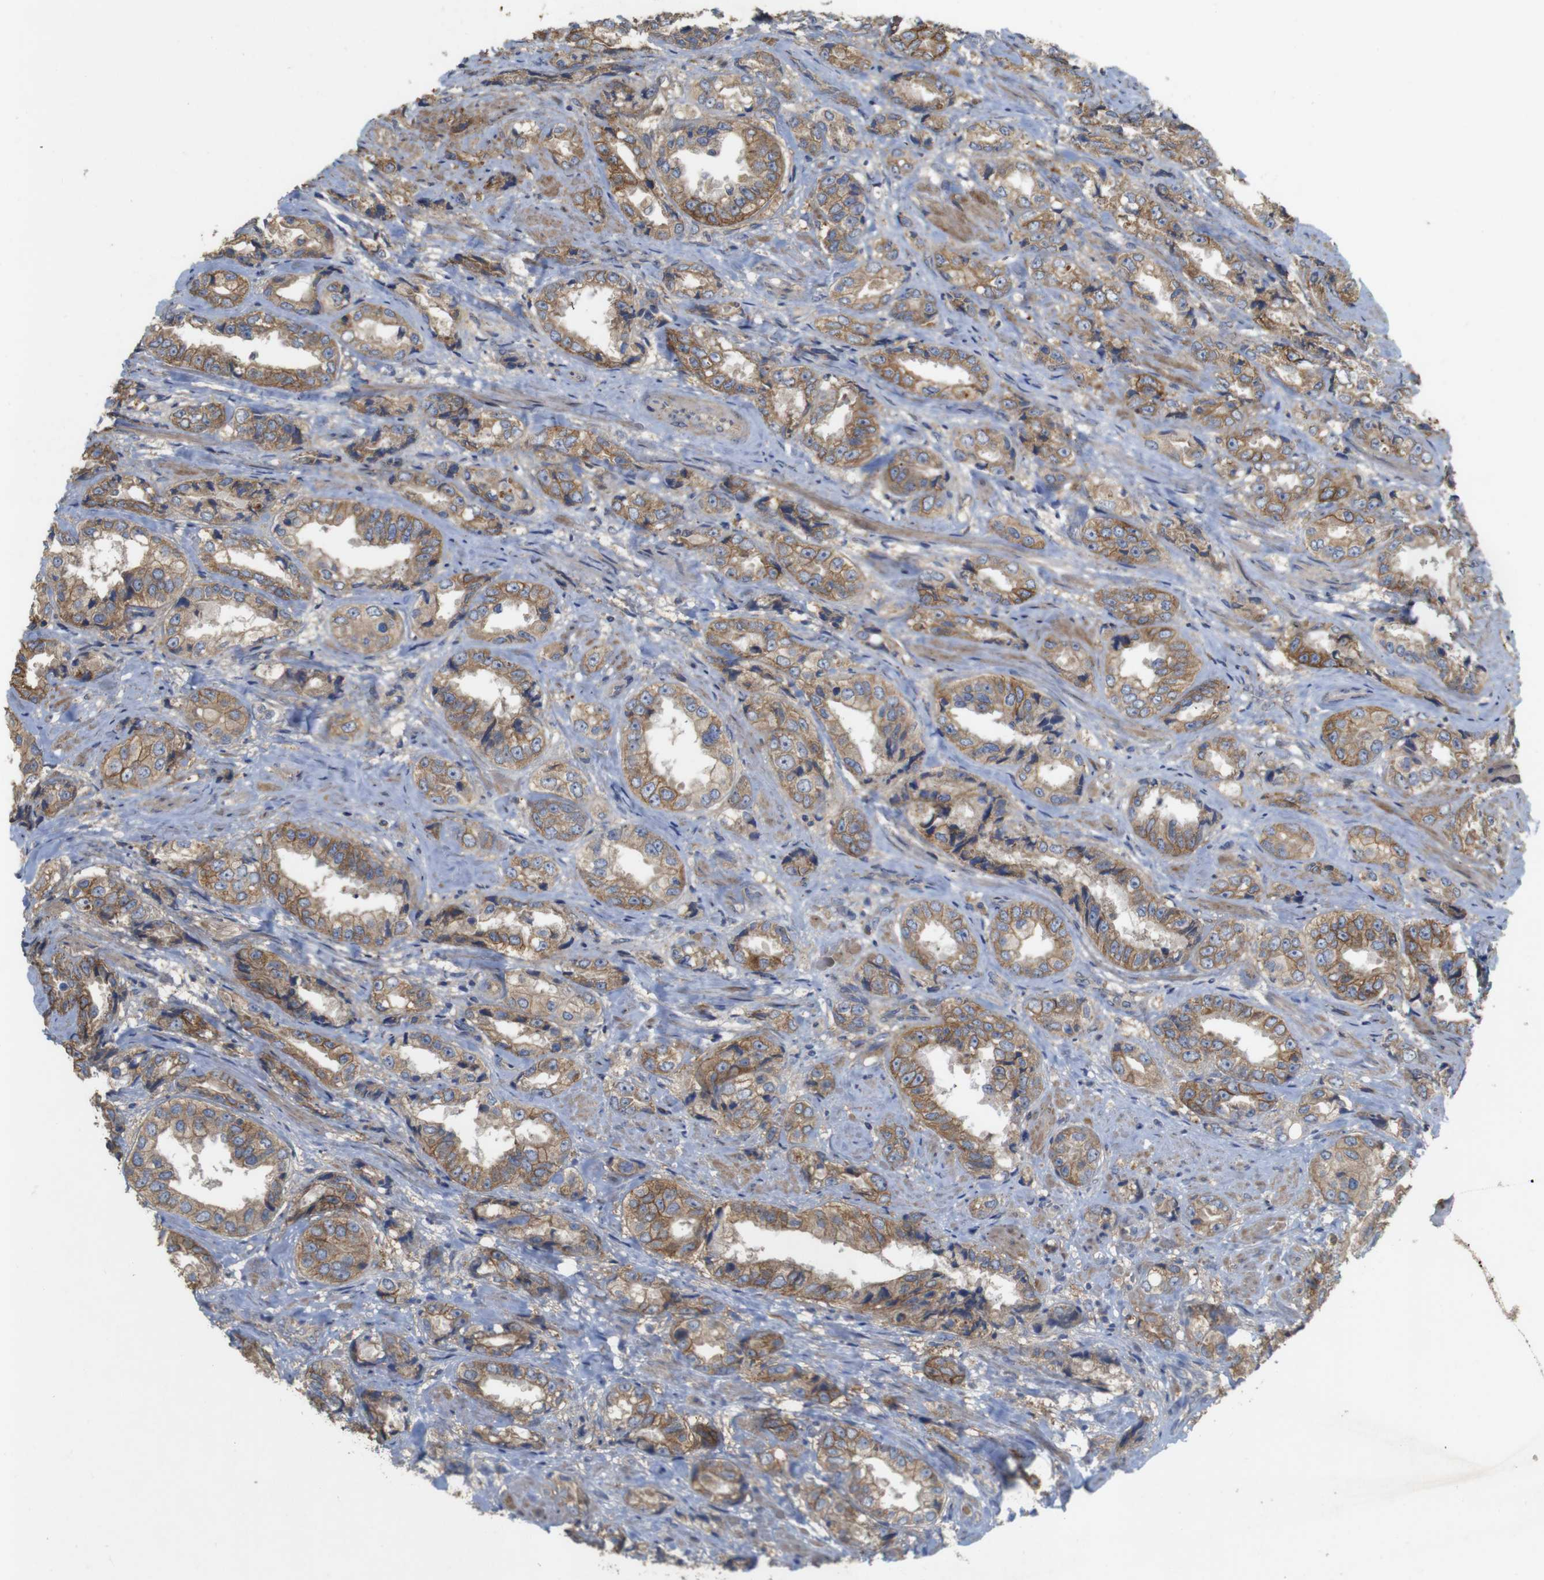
{"staining": {"intensity": "moderate", "quantity": ">75%", "location": "cytoplasmic/membranous"}, "tissue": "prostate cancer", "cell_type": "Tumor cells", "image_type": "cancer", "snomed": [{"axis": "morphology", "description": "Adenocarcinoma, High grade"}, {"axis": "topography", "description": "Prostate"}], "caption": "The micrograph reveals a brown stain indicating the presence of a protein in the cytoplasmic/membranous of tumor cells in prostate cancer.", "gene": "KCNS3", "patient": {"sex": "male", "age": 61}}